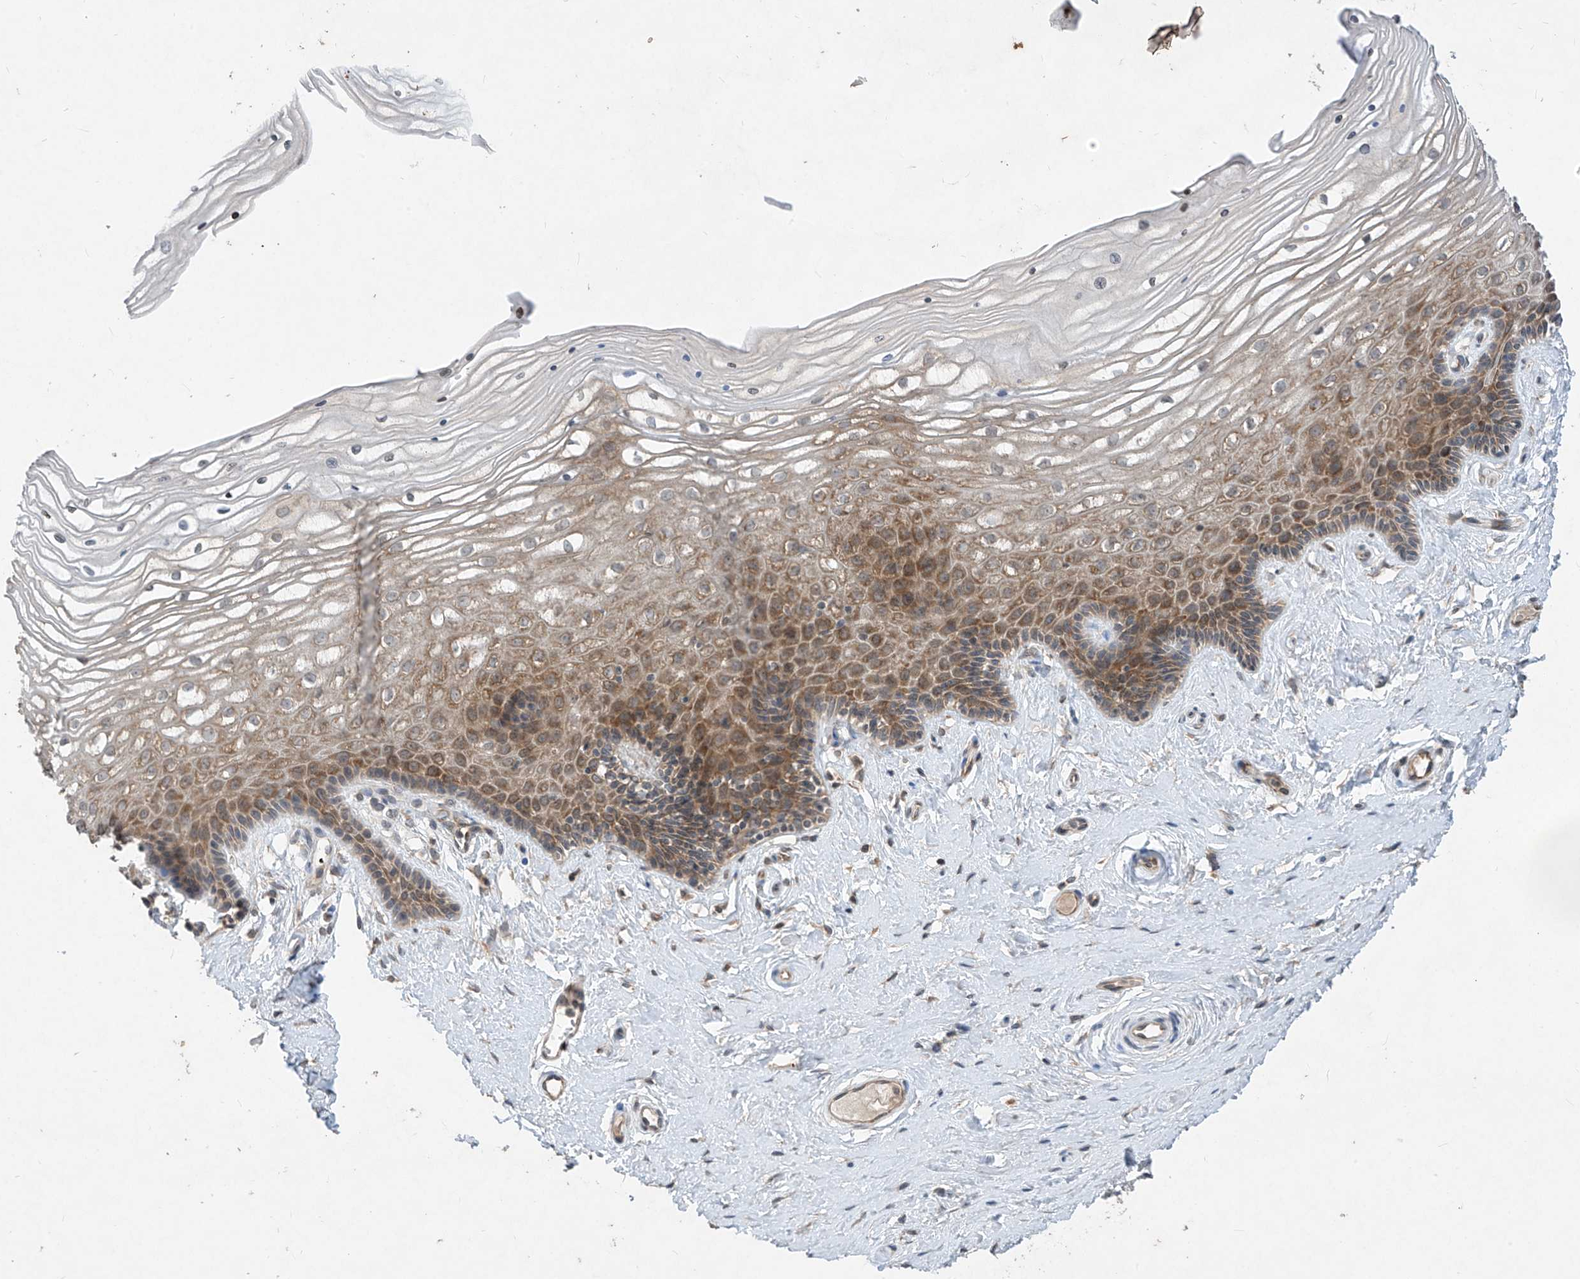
{"staining": {"intensity": "moderate", "quantity": "25%-75%", "location": "cytoplasmic/membranous"}, "tissue": "vagina", "cell_type": "Squamous epithelial cells", "image_type": "normal", "snomed": [{"axis": "morphology", "description": "Normal tissue, NOS"}, {"axis": "topography", "description": "Vagina"}, {"axis": "topography", "description": "Cervix"}], "caption": "Protein staining of unremarkable vagina demonstrates moderate cytoplasmic/membranous staining in approximately 25%-75% of squamous epithelial cells.", "gene": "RPL34", "patient": {"sex": "female", "age": 40}}